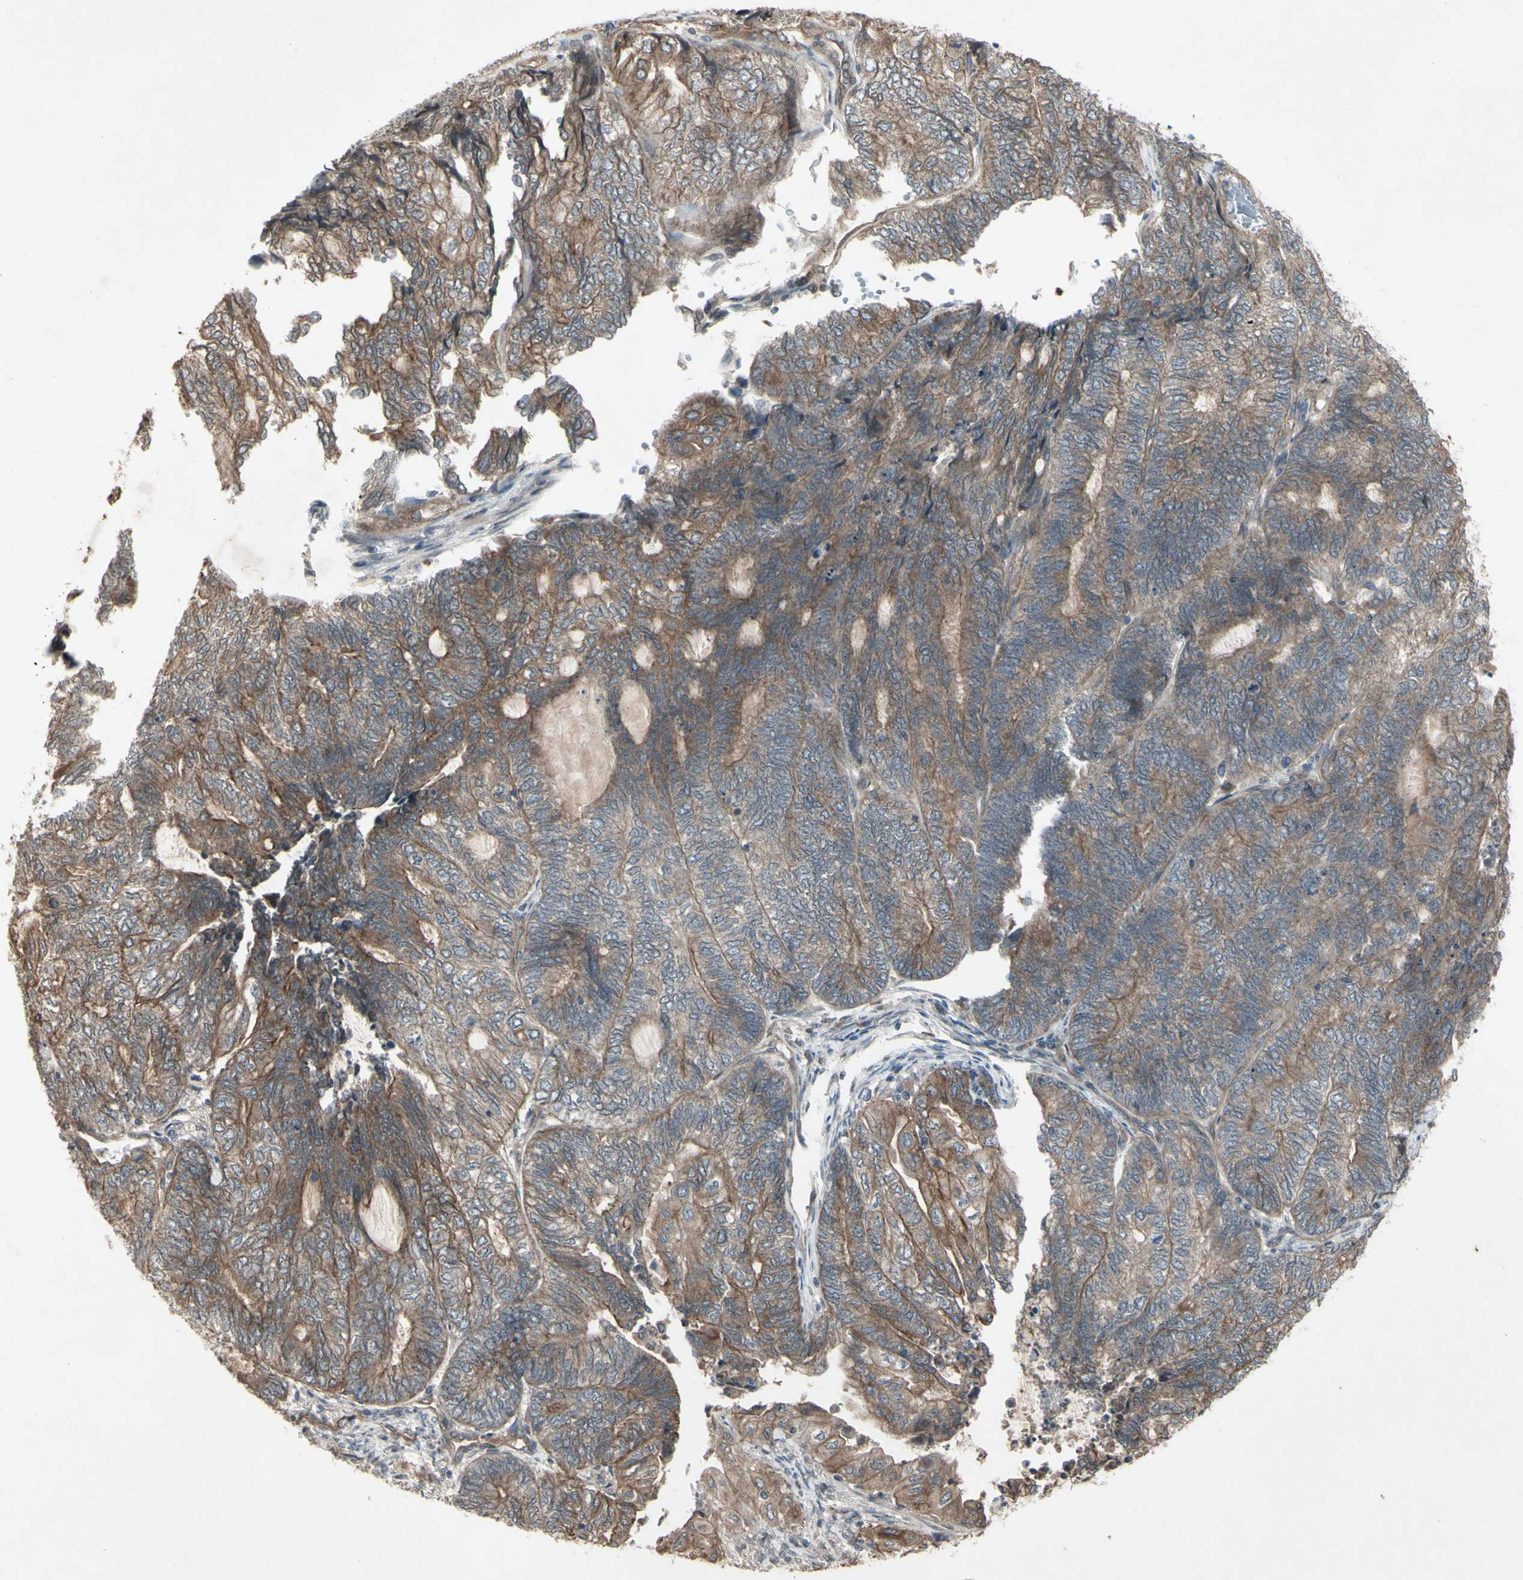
{"staining": {"intensity": "weak", "quantity": ">75%", "location": "cytoplasmic/membranous"}, "tissue": "endometrial cancer", "cell_type": "Tumor cells", "image_type": "cancer", "snomed": [{"axis": "morphology", "description": "Adenocarcinoma, NOS"}, {"axis": "topography", "description": "Uterus"}, {"axis": "topography", "description": "Endometrium"}], "caption": "IHC histopathology image of neoplastic tissue: endometrial cancer (adenocarcinoma) stained using immunohistochemistry shows low levels of weak protein expression localized specifically in the cytoplasmic/membranous of tumor cells, appearing as a cytoplasmic/membranous brown color.", "gene": "JAG1", "patient": {"sex": "female", "age": 70}}